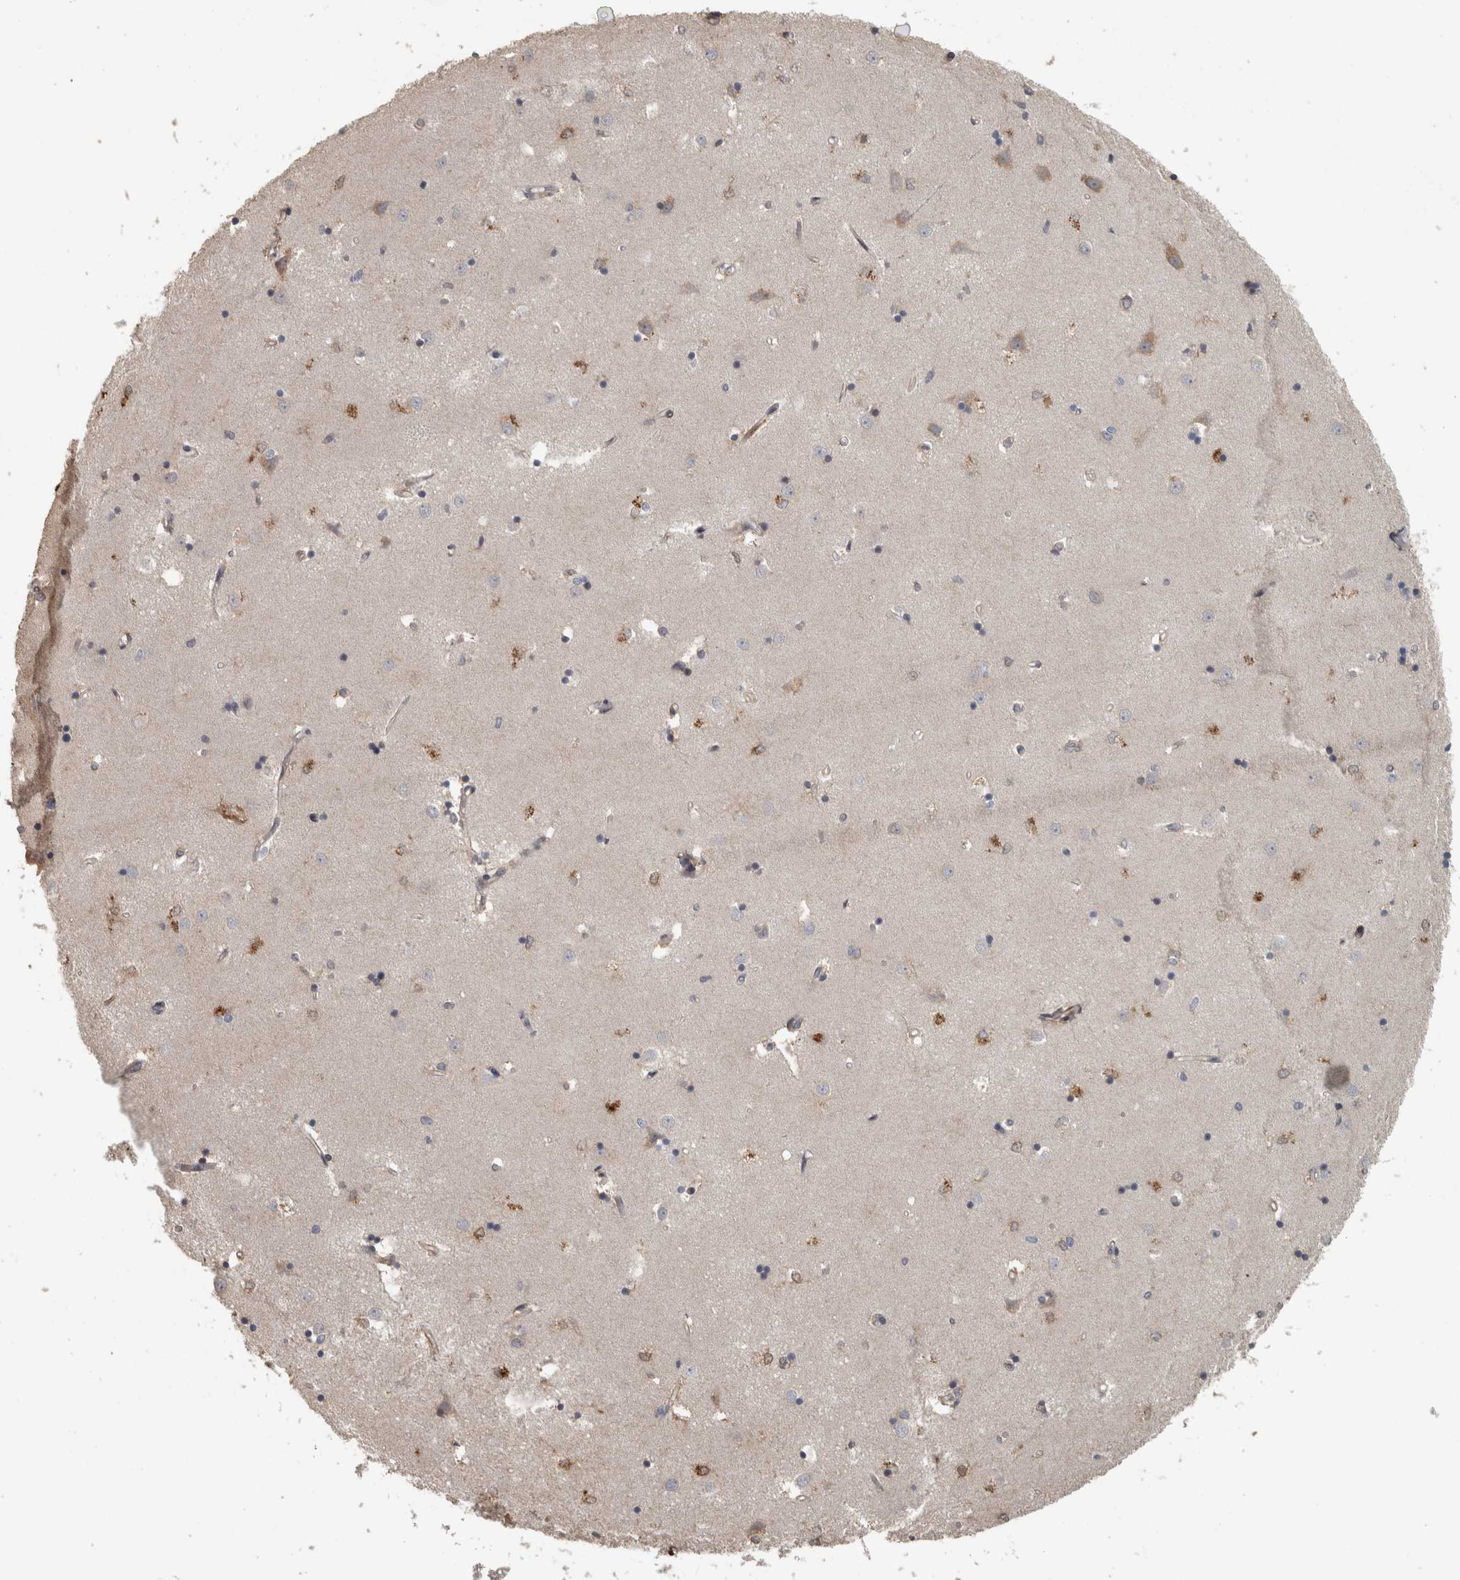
{"staining": {"intensity": "moderate", "quantity": "<25%", "location": "cytoplasmic/membranous"}, "tissue": "caudate", "cell_type": "Glial cells", "image_type": "normal", "snomed": [{"axis": "morphology", "description": "Normal tissue, NOS"}, {"axis": "topography", "description": "Lateral ventricle wall"}], "caption": "High-power microscopy captured an immunohistochemistry photomicrograph of normal caudate, revealing moderate cytoplasmic/membranous expression in about <25% of glial cells.", "gene": "ERAL1", "patient": {"sex": "male", "age": 45}}